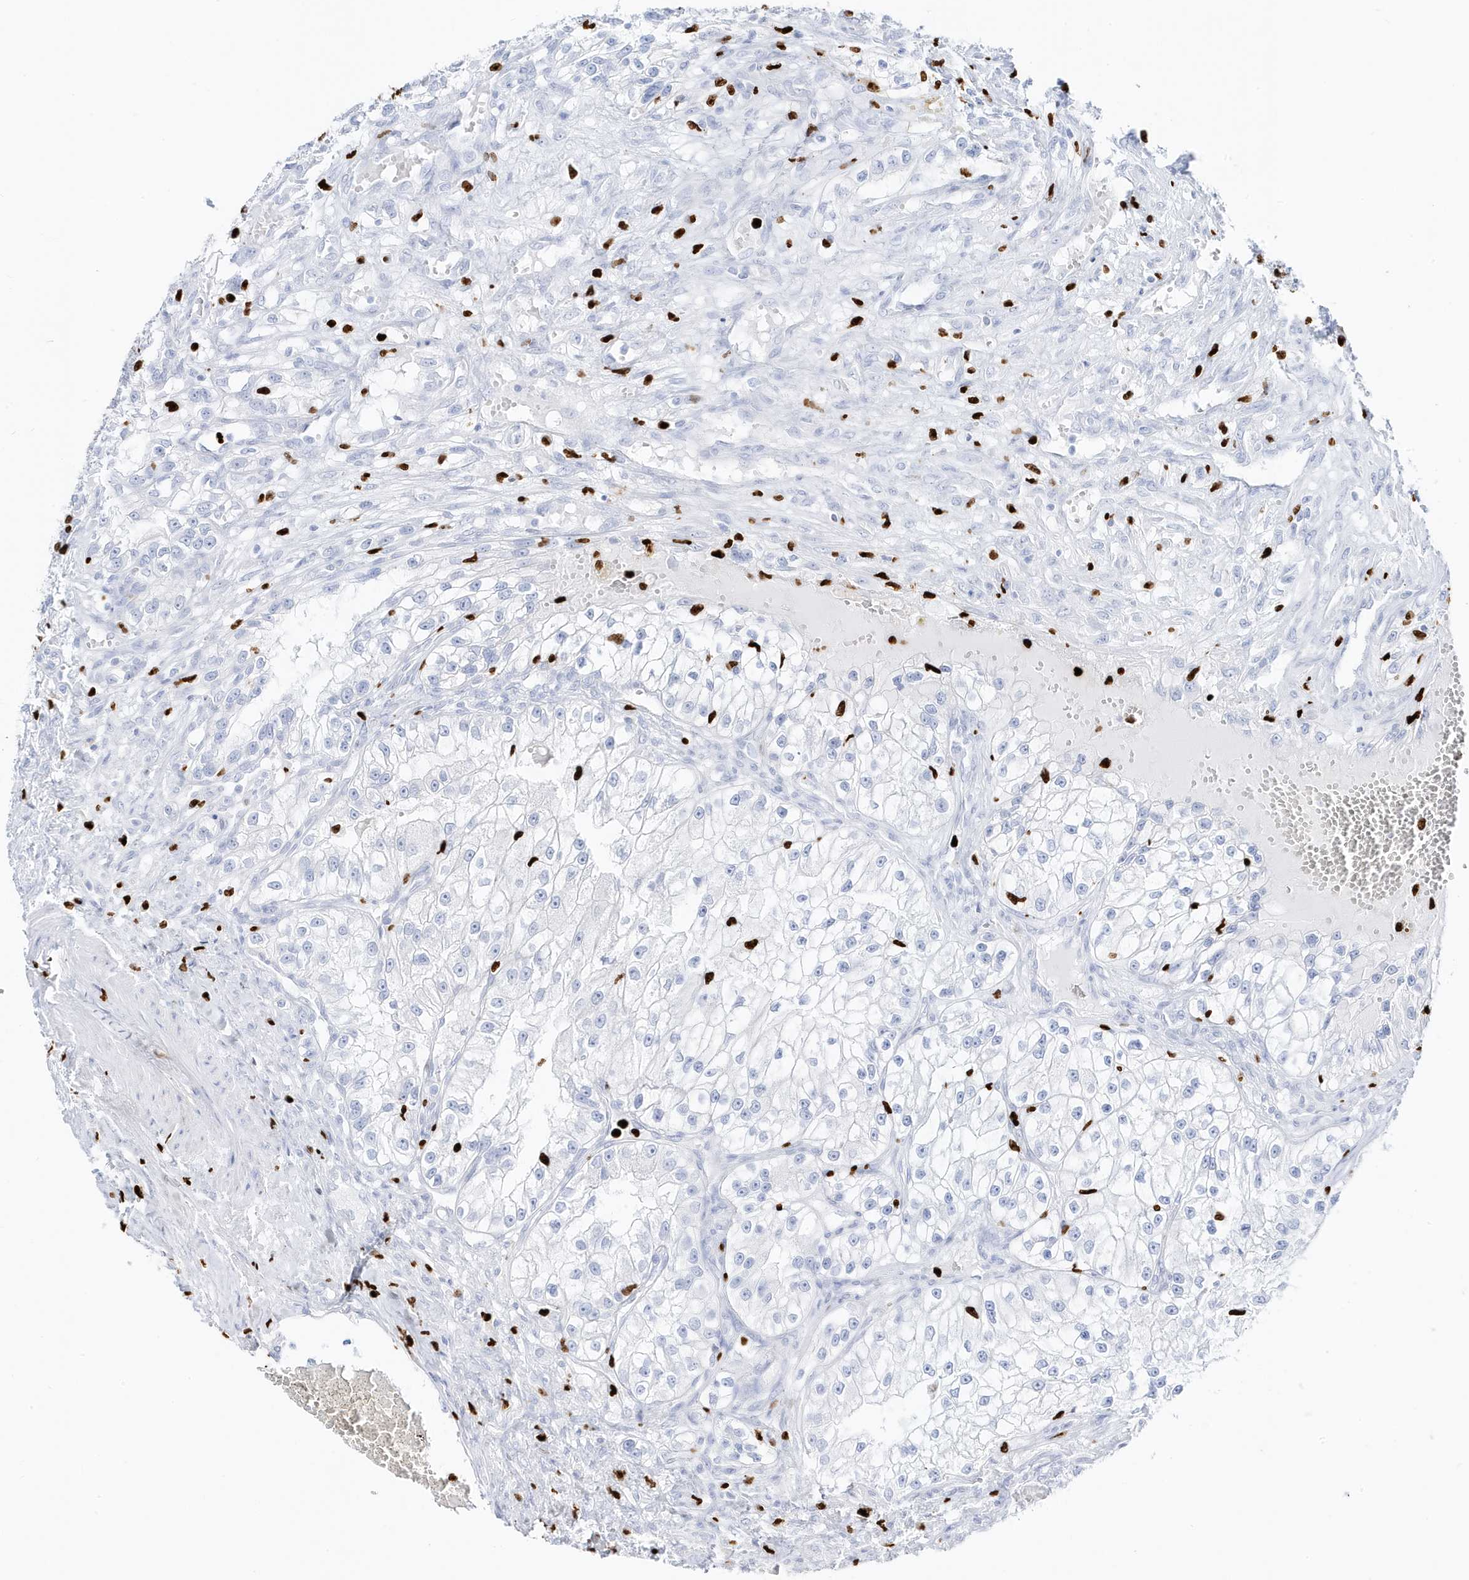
{"staining": {"intensity": "negative", "quantity": "none", "location": "none"}, "tissue": "renal cancer", "cell_type": "Tumor cells", "image_type": "cancer", "snomed": [{"axis": "morphology", "description": "Adenocarcinoma, NOS"}, {"axis": "topography", "description": "Kidney"}], "caption": "Tumor cells are negative for brown protein staining in renal cancer.", "gene": "MNDA", "patient": {"sex": "female", "age": 57}}